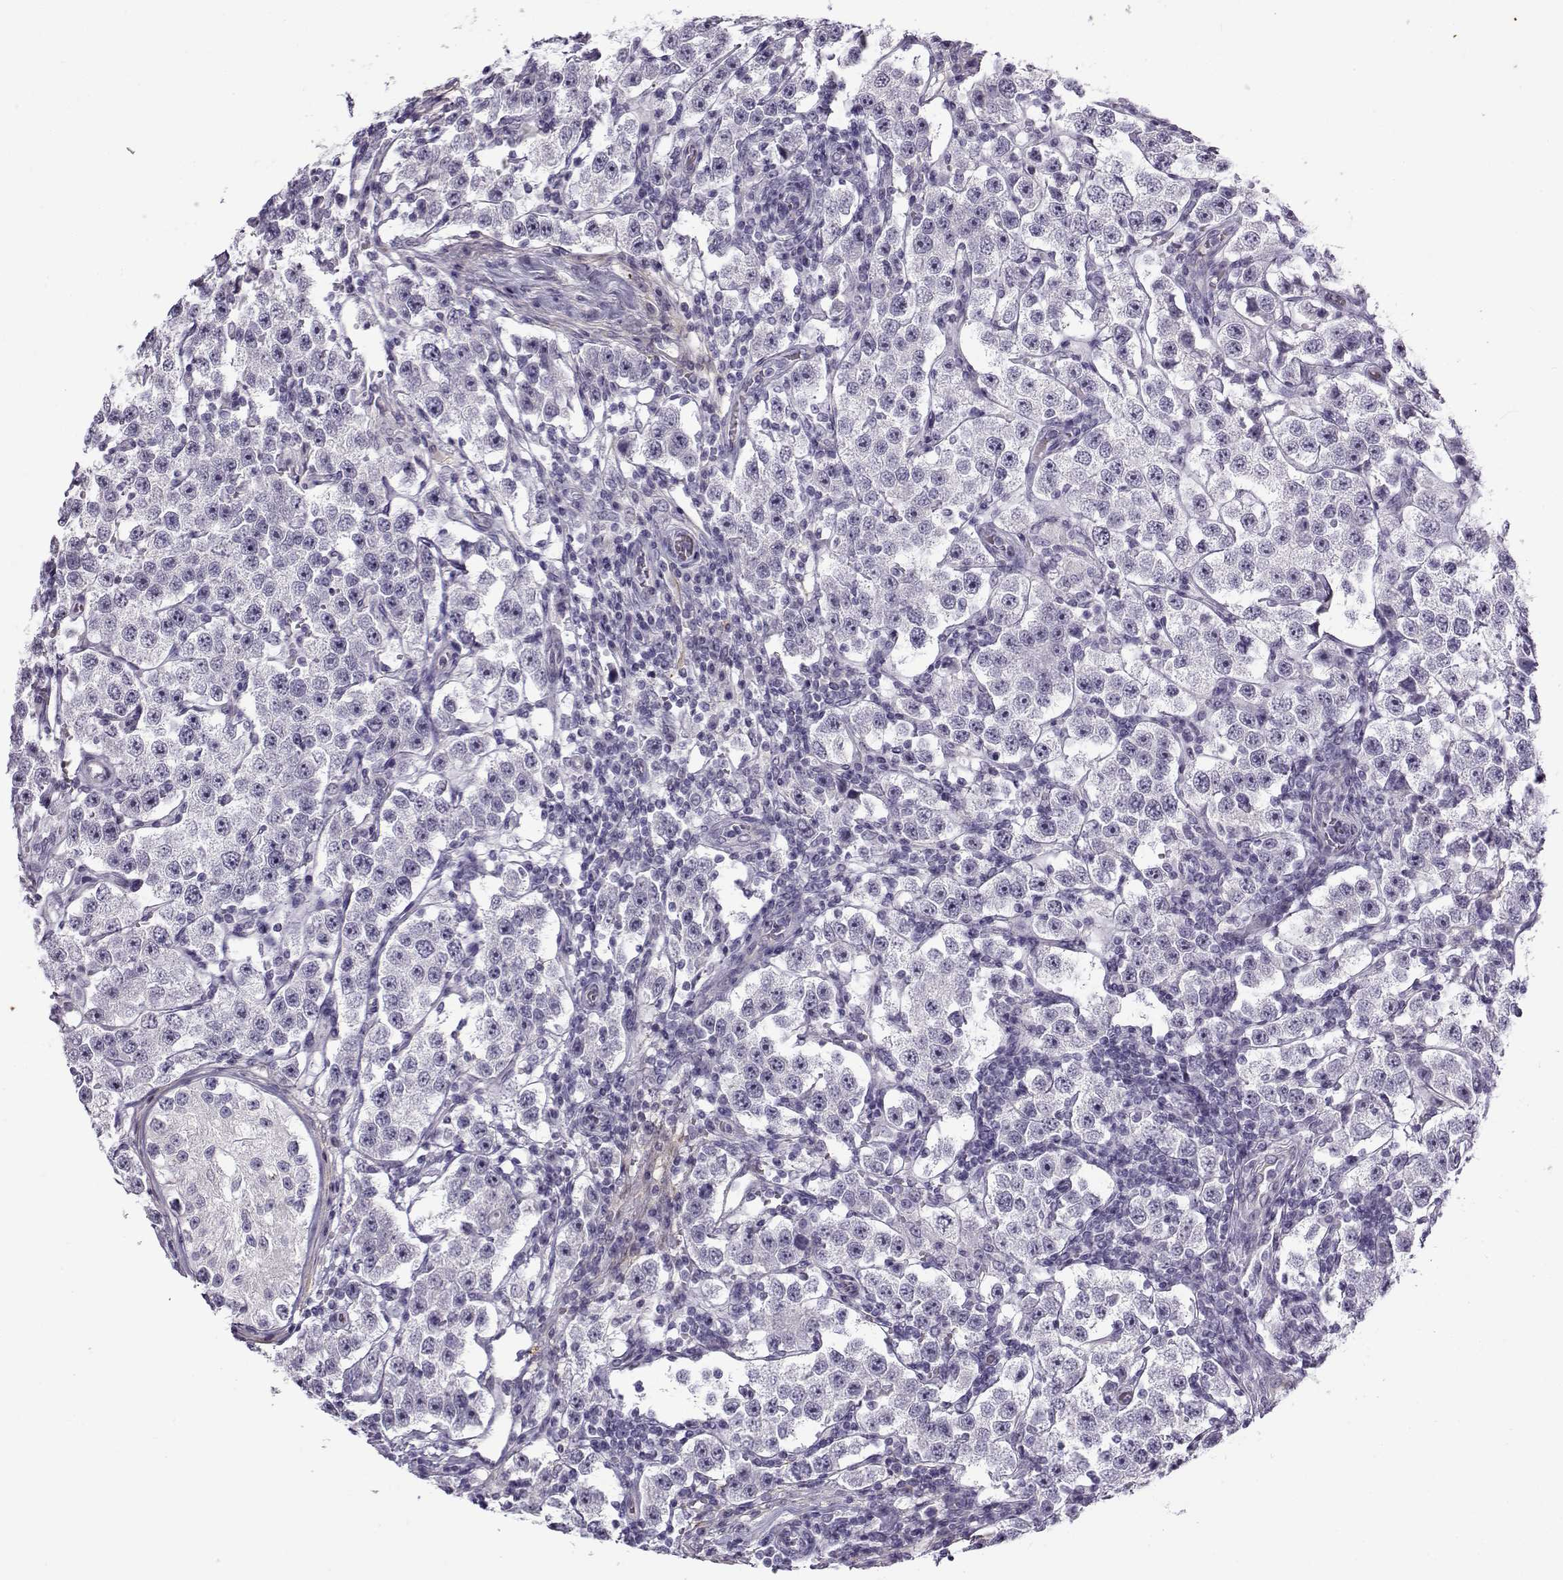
{"staining": {"intensity": "negative", "quantity": "none", "location": "none"}, "tissue": "testis cancer", "cell_type": "Tumor cells", "image_type": "cancer", "snomed": [{"axis": "morphology", "description": "Seminoma, NOS"}, {"axis": "topography", "description": "Testis"}], "caption": "This is a image of immunohistochemistry (IHC) staining of testis cancer, which shows no positivity in tumor cells.", "gene": "GTSF1L", "patient": {"sex": "male", "age": 37}}